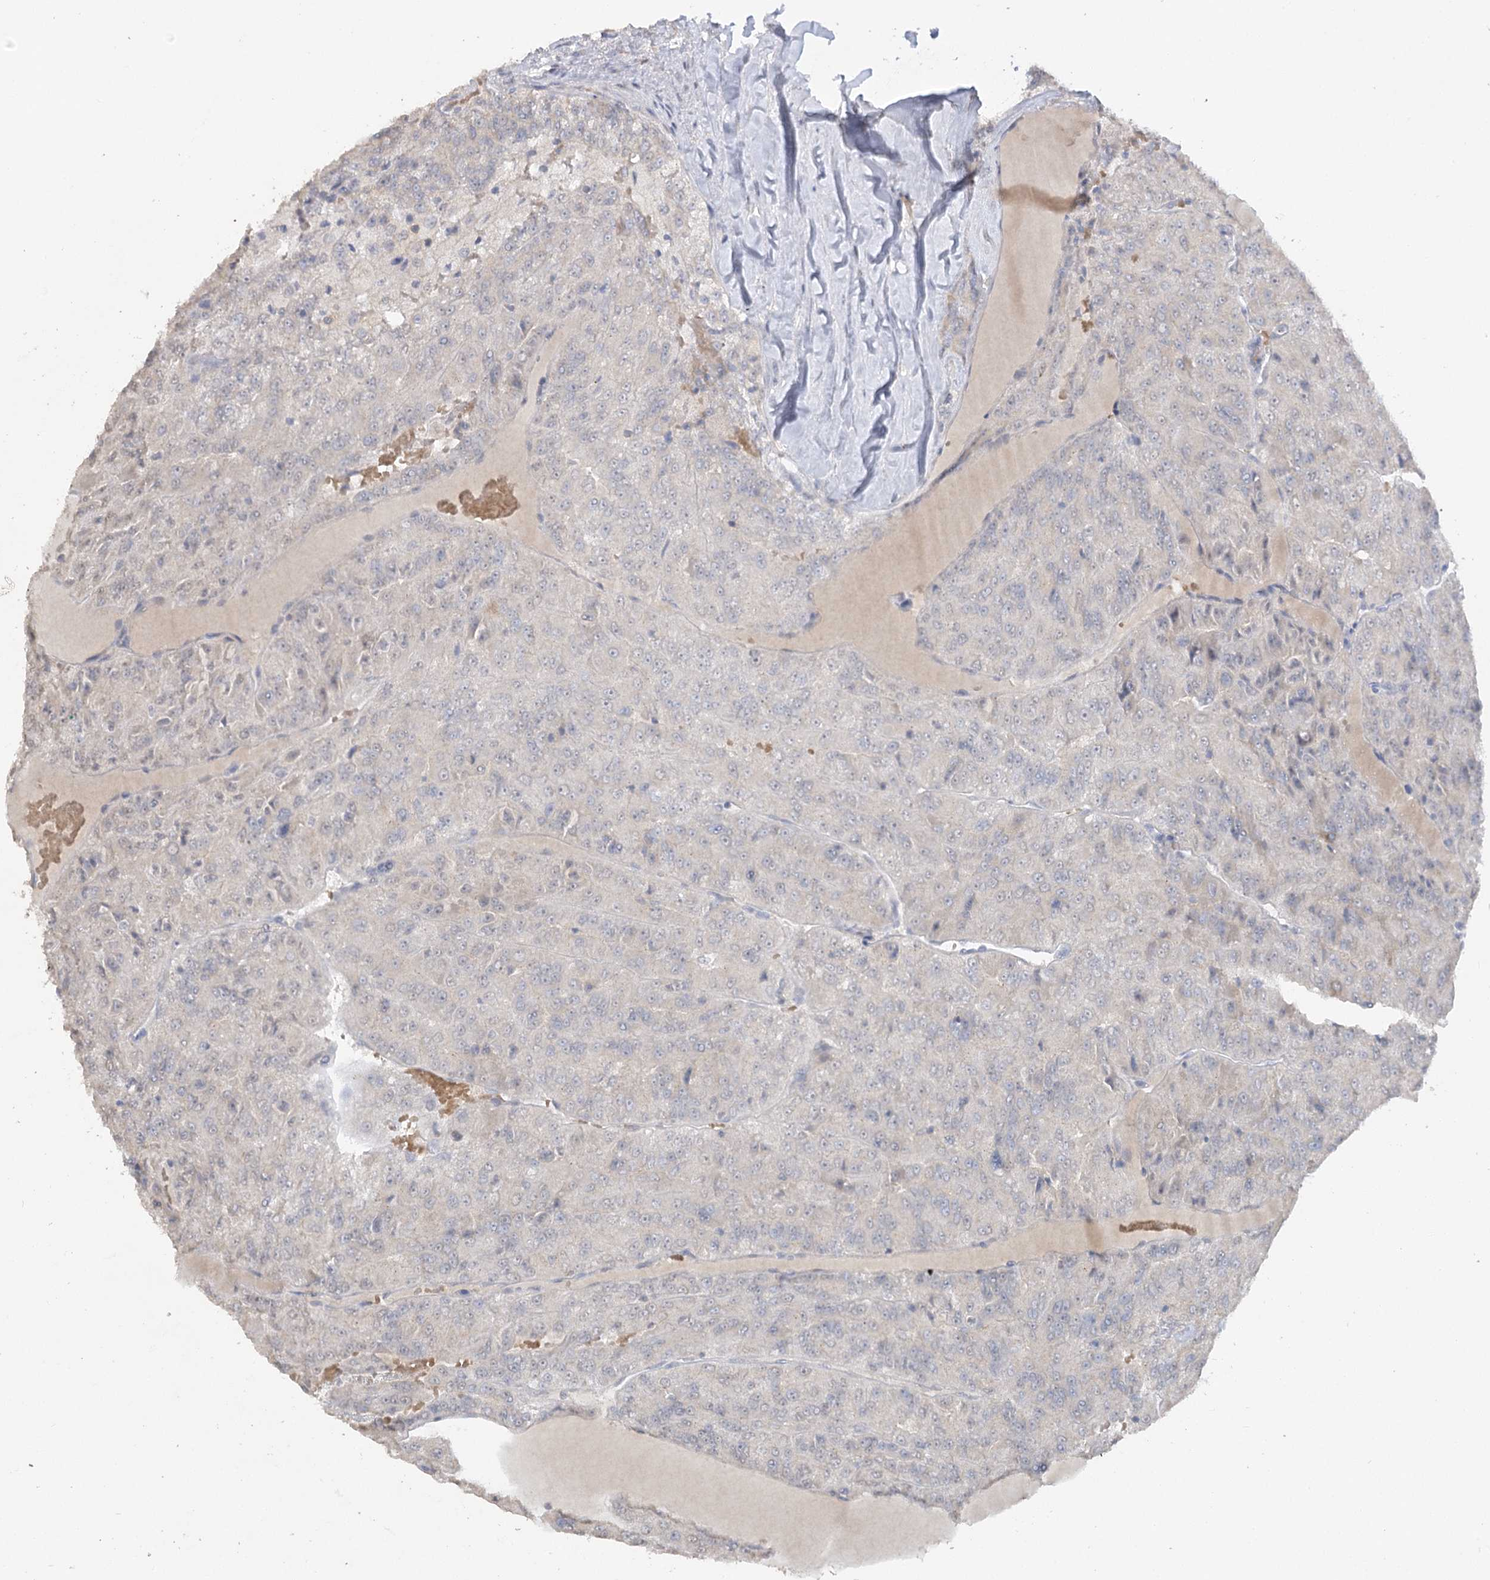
{"staining": {"intensity": "negative", "quantity": "none", "location": "none"}, "tissue": "renal cancer", "cell_type": "Tumor cells", "image_type": "cancer", "snomed": [{"axis": "morphology", "description": "Adenocarcinoma, NOS"}, {"axis": "topography", "description": "Kidney"}], "caption": "DAB (3,3'-diaminobenzidine) immunohistochemical staining of human renal cancer shows no significant positivity in tumor cells.", "gene": "TRAF3IP1", "patient": {"sex": "female", "age": 63}}